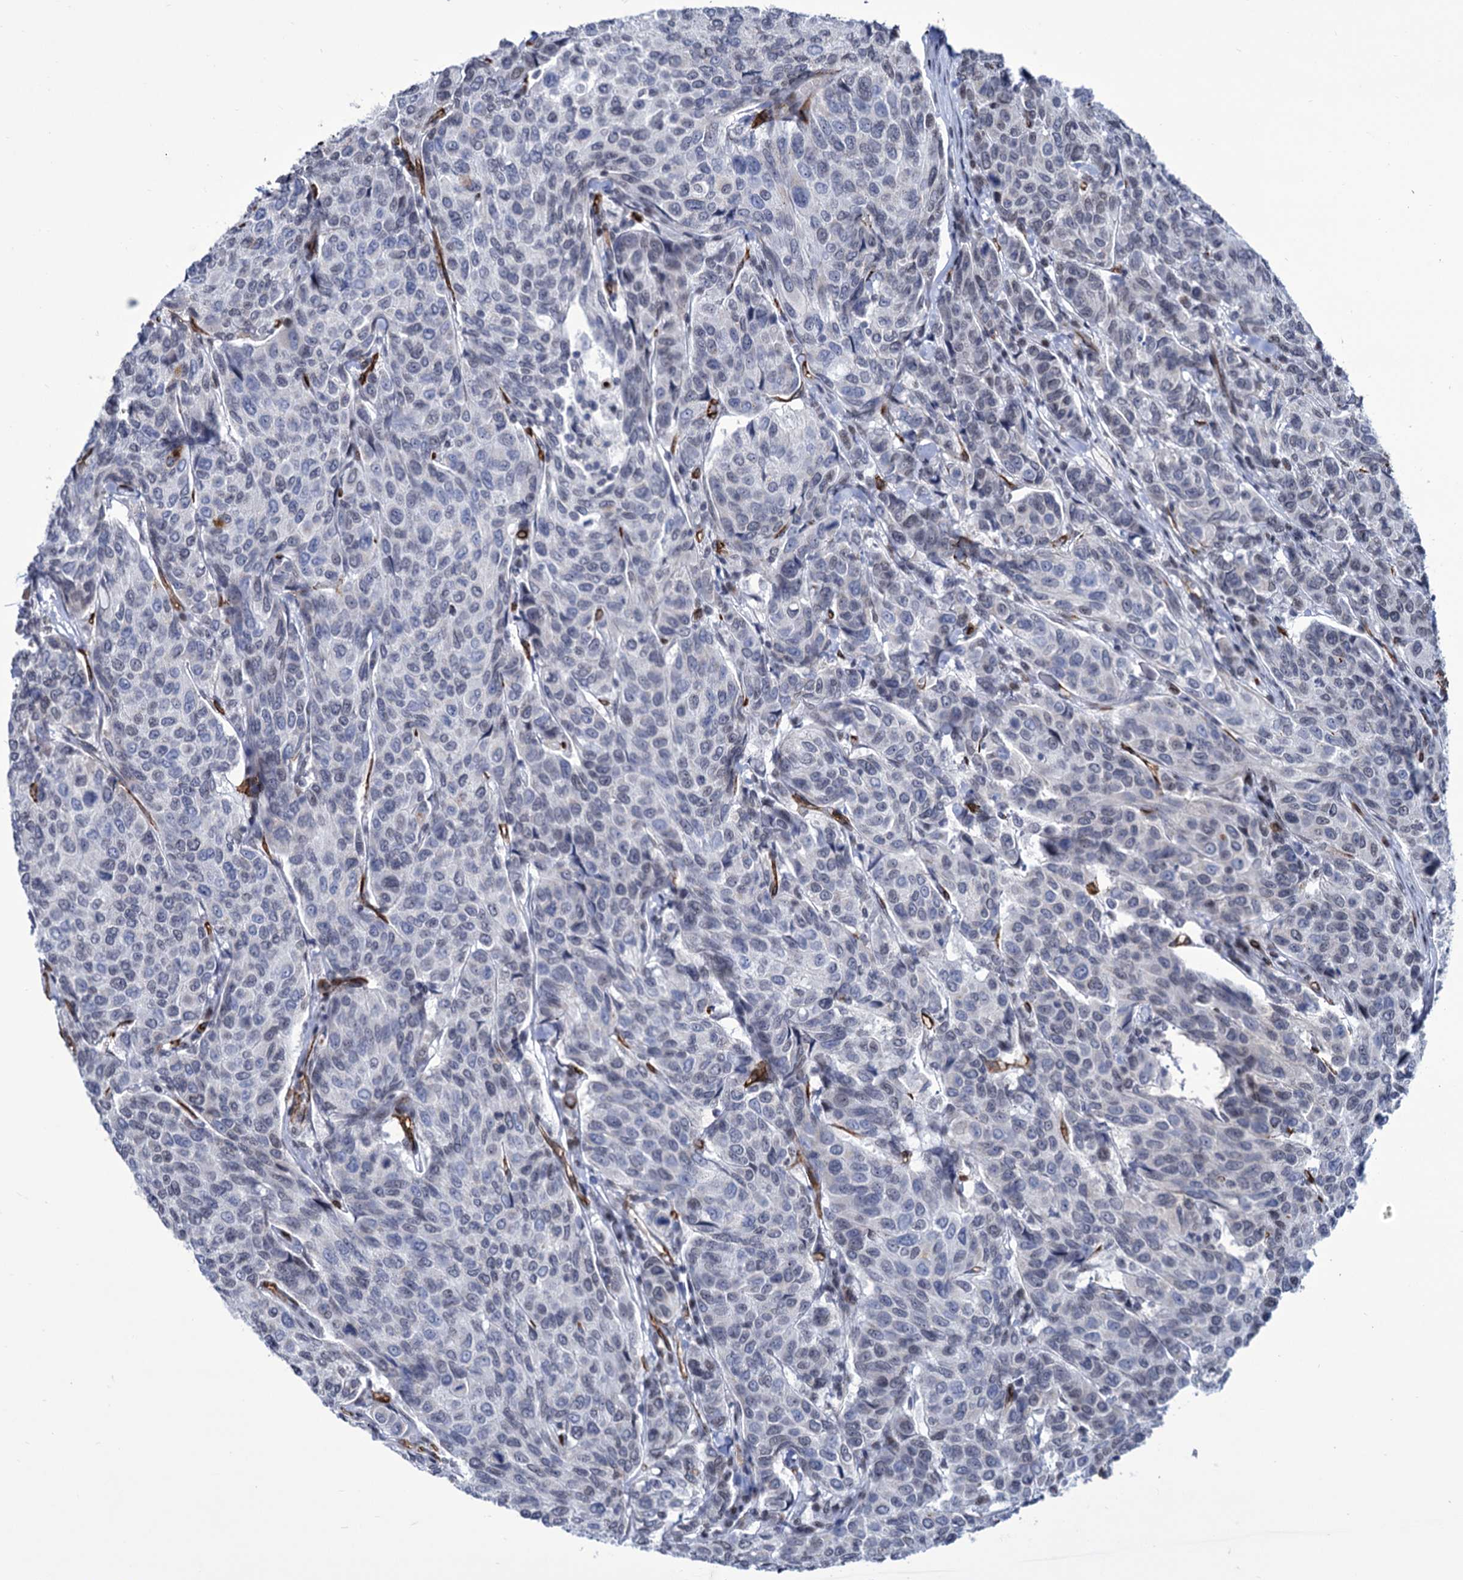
{"staining": {"intensity": "negative", "quantity": "none", "location": "none"}, "tissue": "breast cancer", "cell_type": "Tumor cells", "image_type": "cancer", "snomed": [{"axis": "morphology", "description": "Duct carcinoma"}, {"axis": "topography", "description": "Breast"}], "caption": "High magnification brightfield microscopy of breast cancer (infiltrating ductal carcinoma) stained with DAB (3,3'-diaminobenzidine) (brown) and counterstained with hematoxylin (blue): tumor cells show no significant expression.", "gene": "ZC3H12C", "patient": {"sex": "female", "age": 55}}